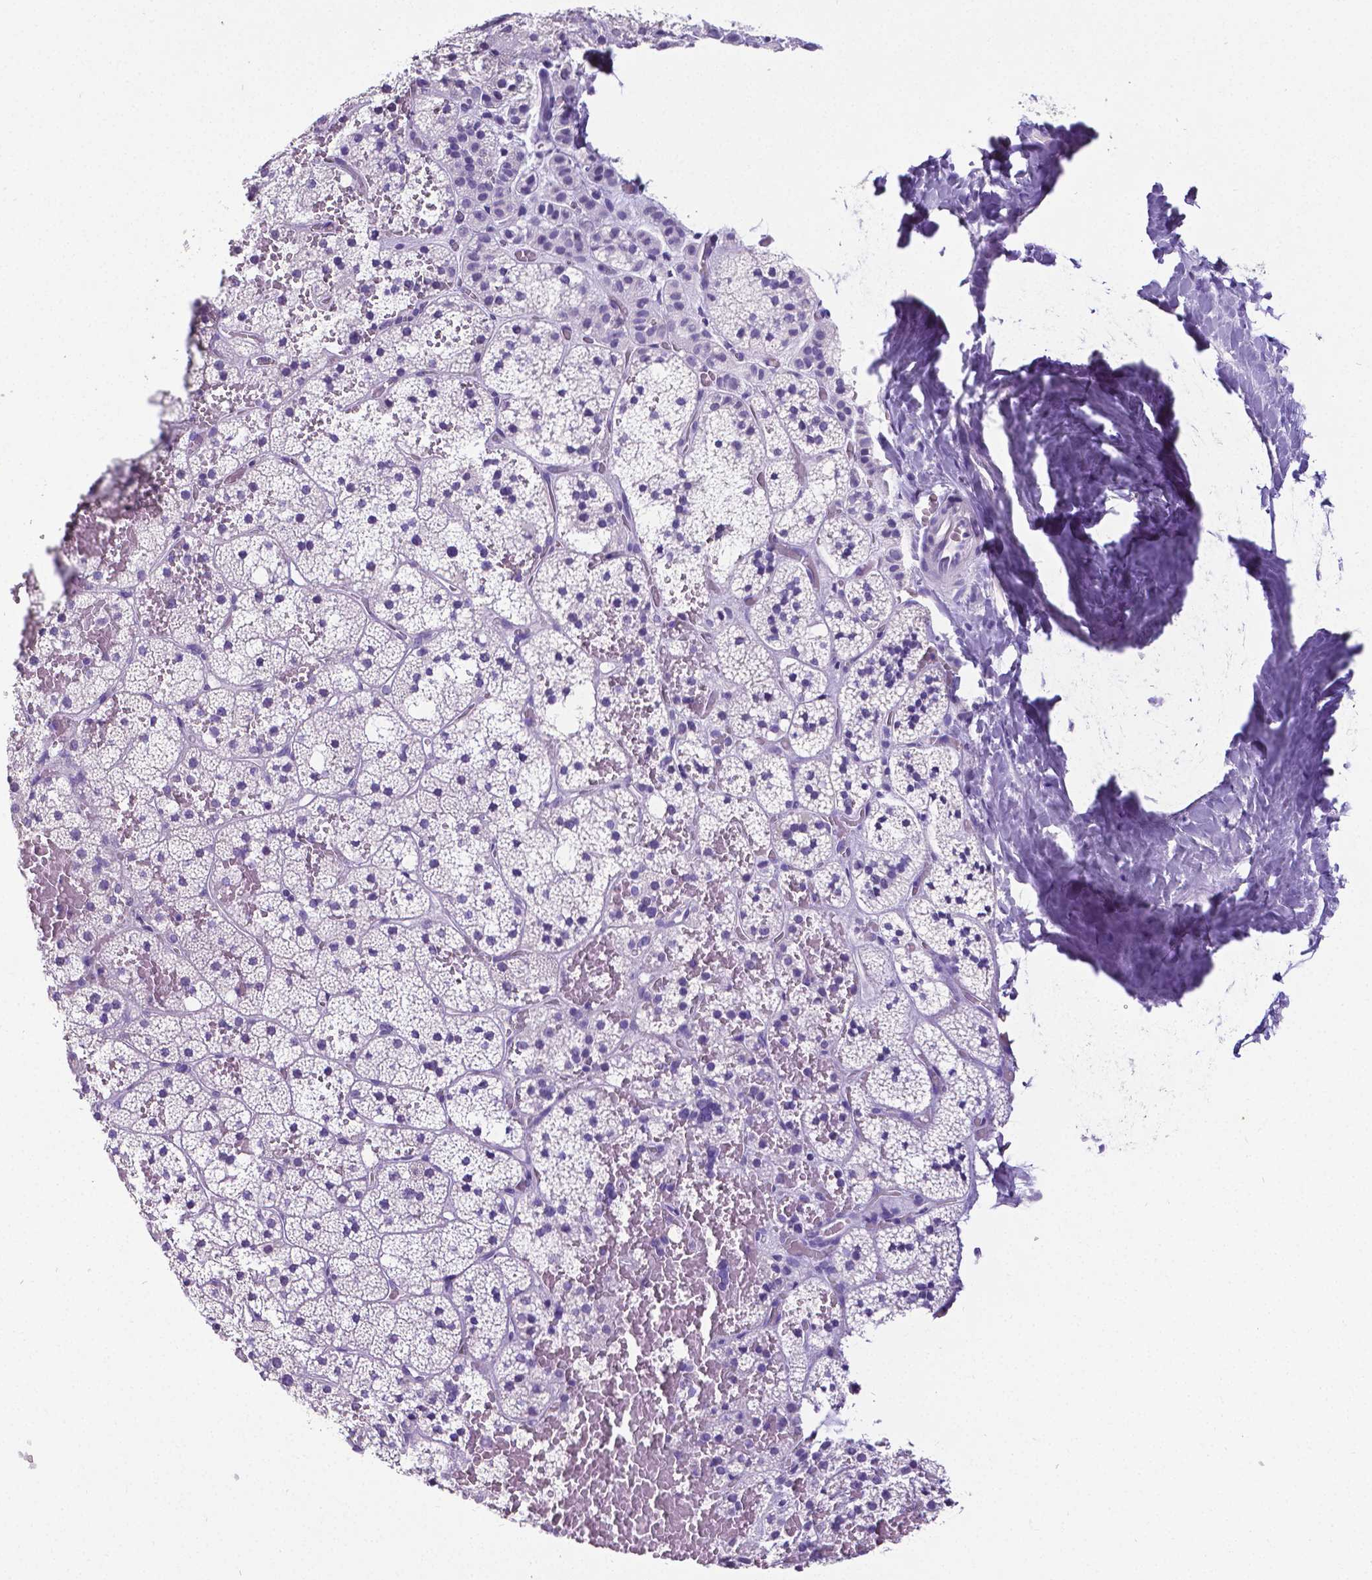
{"staining": {"intensity": "negative", "quantity": "none", "location": "none"}, "tissue": "adrenal gland", "cell_type": "Glandular cells", "image_type": "normal", "snomed": [{"axis": "morphology", "description": "Normal tissue, NOS"}, {"axis": "topography", "description": "Adrenal gland"}], "caption": "This is a image of immunohistochemistry staining of unremarkable adrenal gland, which shows no staining in glandular cells. (Stains: DAB (3,3'-diaminobenzidine) immunohistochemistry (IHC) with hematoxylin counter stain, Microscopy: brightfield microscopy at high magnification).", "gene": "SATB2", "patient": {"sex": "male", "age": 53}}